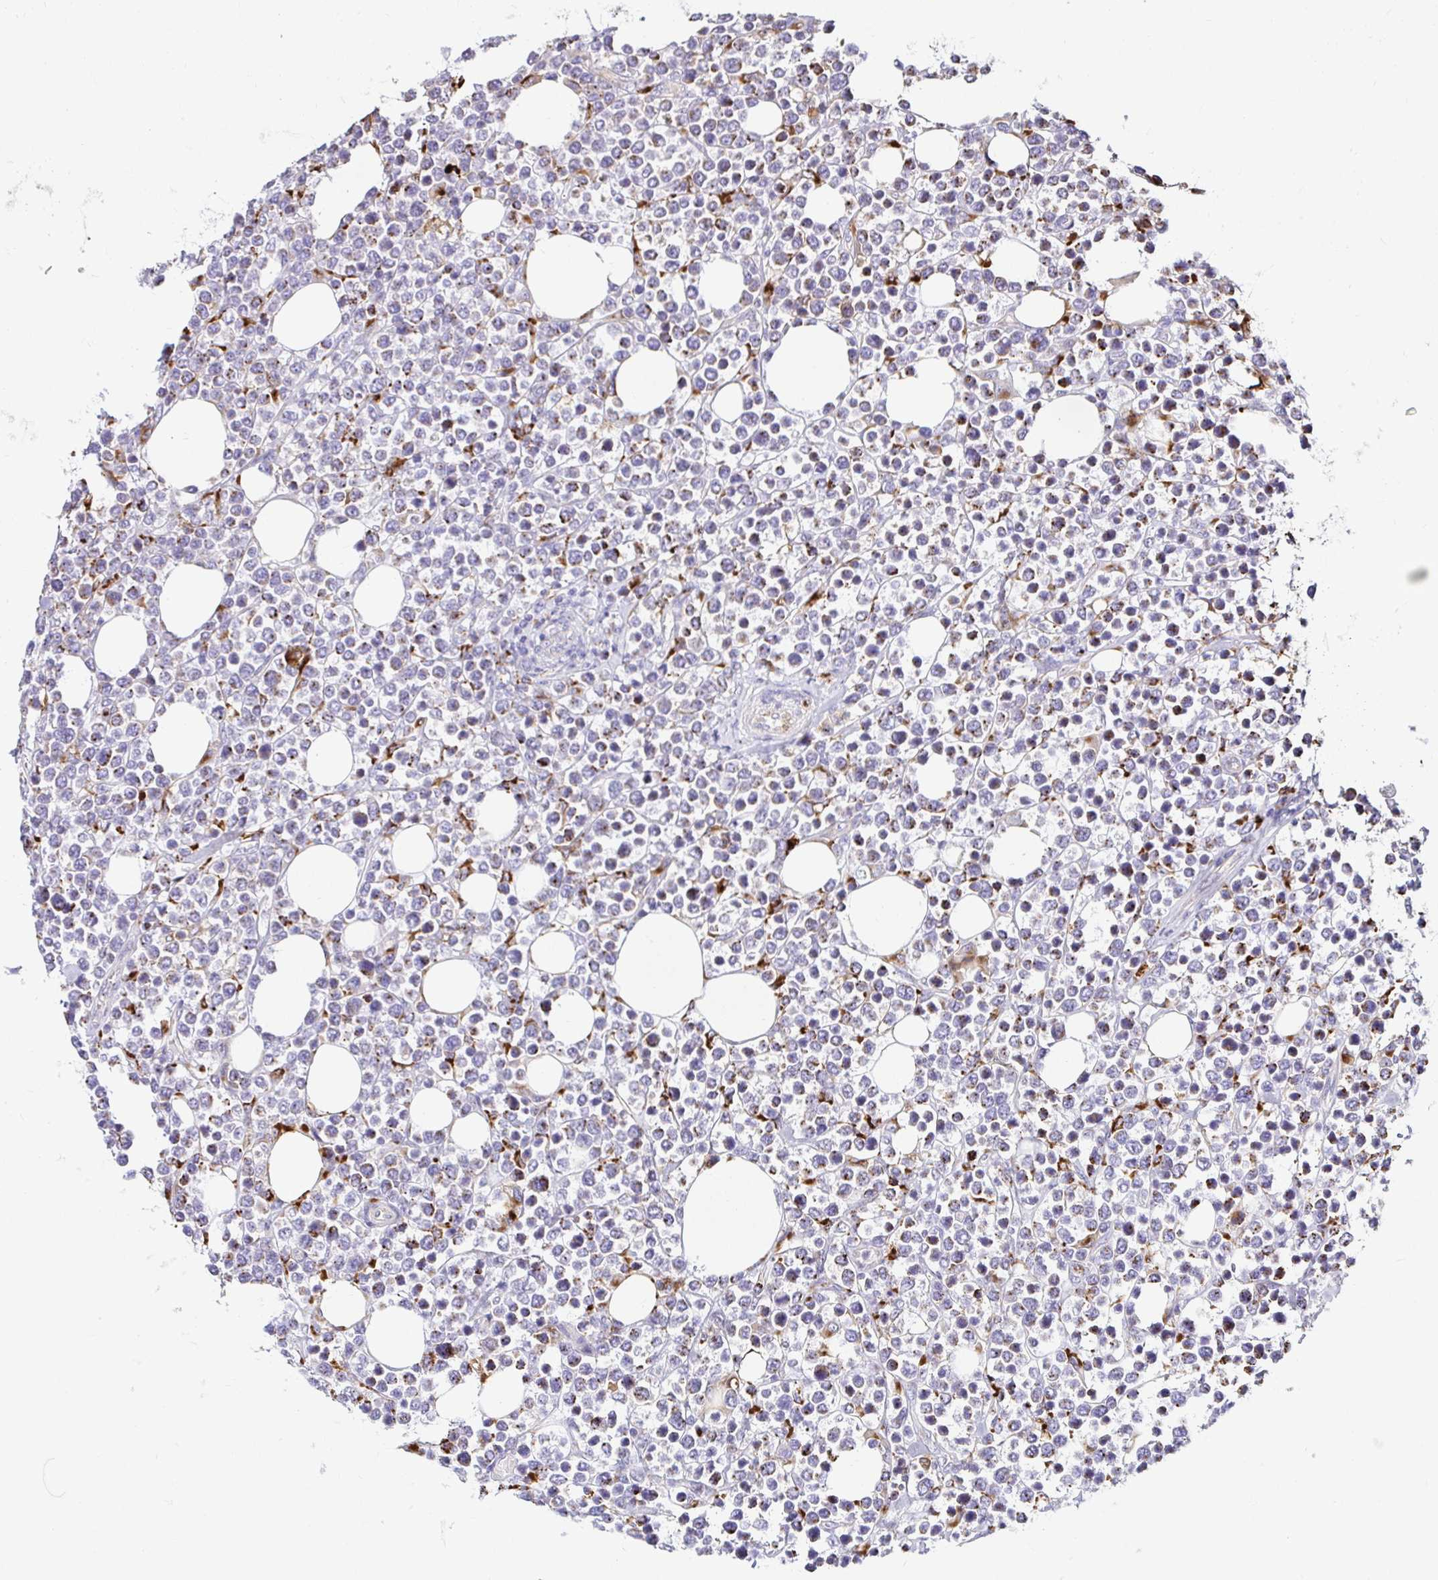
{"staining": {"intensity": "negative", "quantity": "none", "location": "none"}, "tissue": "lymphoma", "cell_type": "Tumor cells", "image_type": "cancer", "snomed": [{"axis": "morphology", "description": "Malignant lymphoma, non-Hodgkin's type, High grade"}, {"axis": "topography", "description": "Soft tissue"}], "caption": "A photomicrograph of human lymphoma is negative for staining in tumor cells.", "gene": "FUCA1", "patient": {"sex": "female", "age": 56}}